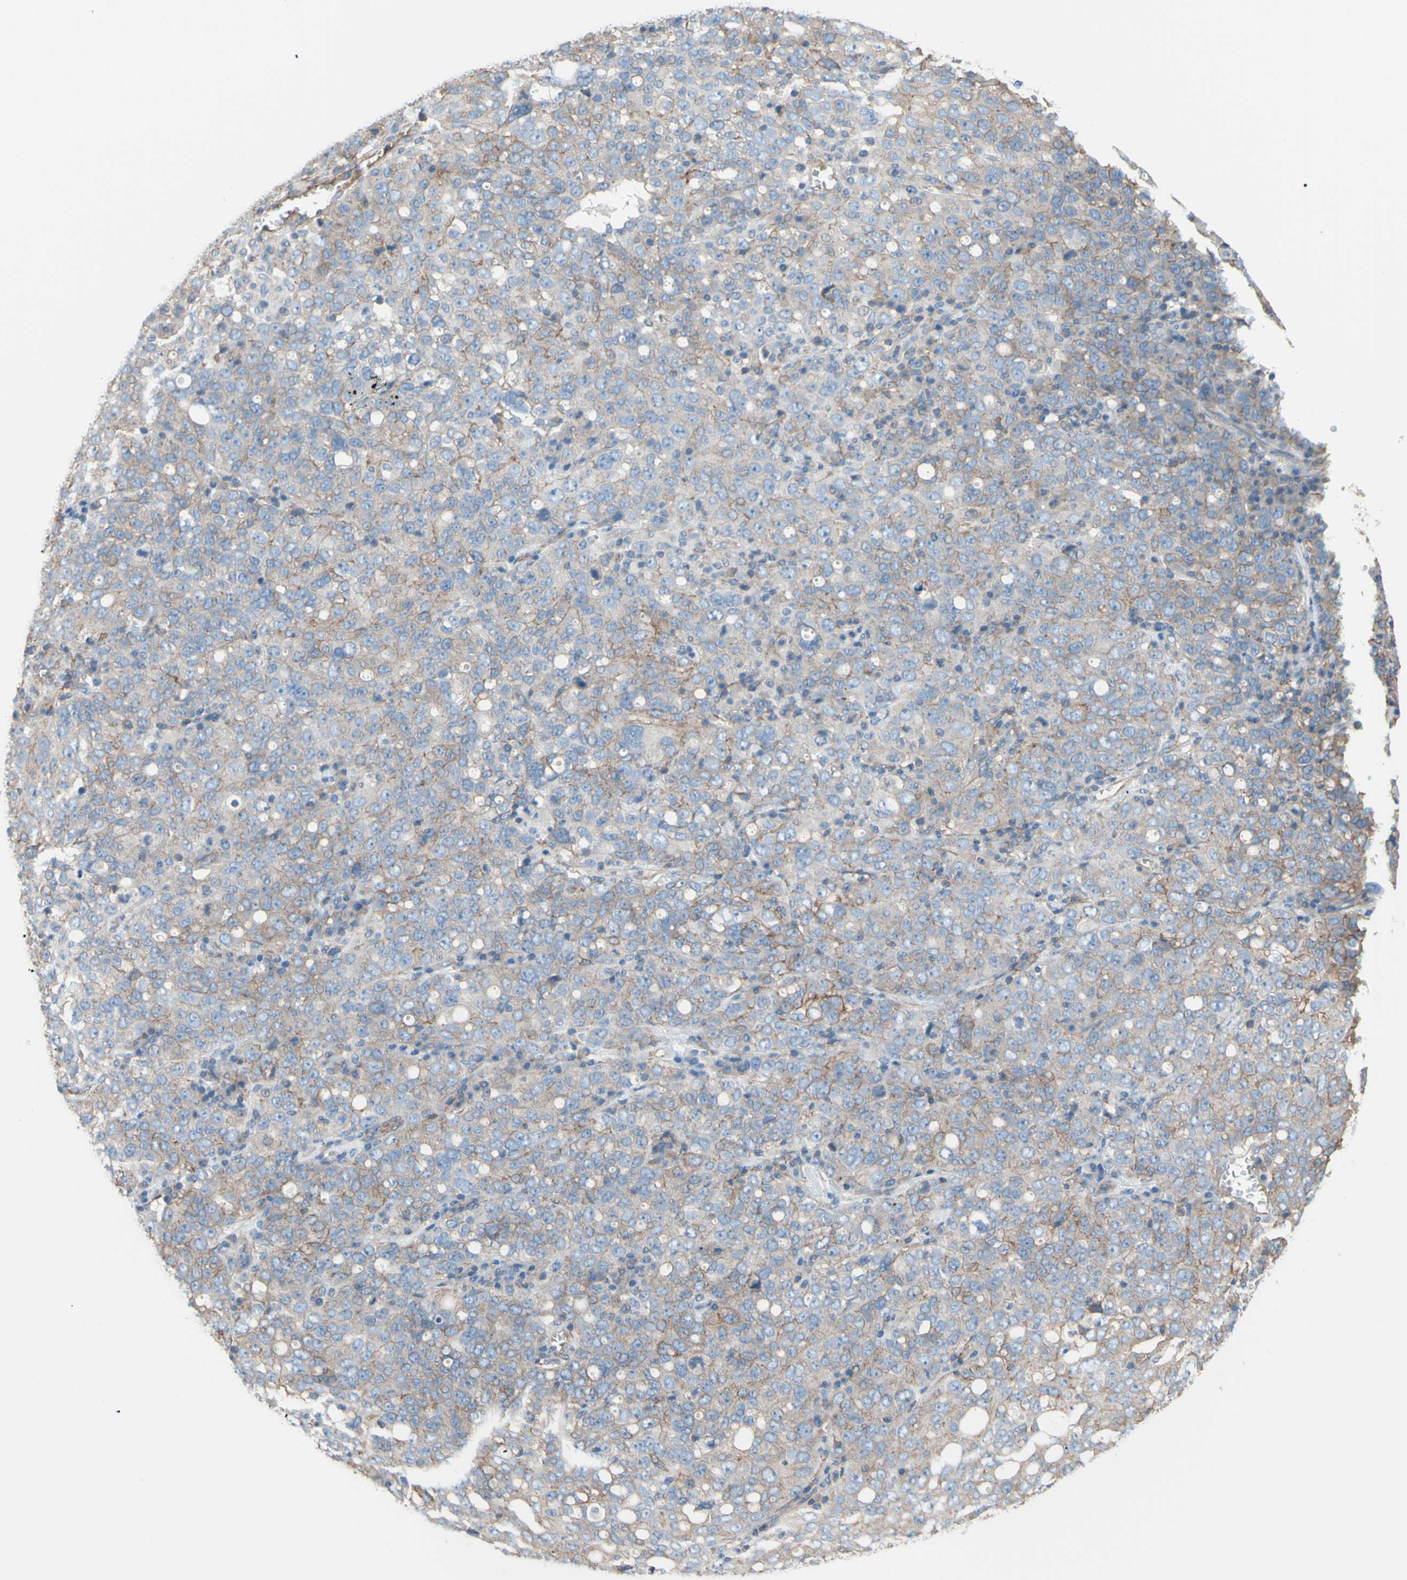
{"staining": {"intensity": "weak", "quantity": "<25%", "location": "cytoplasmic/membranous"}, "tissue": "ovarian cancer", "cell_type": "Tumor cells", "image_type": "cancer", "snomed": [{"axis": "morphology", "description": "Carcinoma, endometroid"}, {"axis": "topography", "description": "Ovary"}], "caption": "Endometroid carcinoma (ovarian) stained for a protein using immunohistochemistry (IHC) displays no positivity tumor cells.", "gene": "ADD1", "patient": {"sex": "female", "age": 62}}